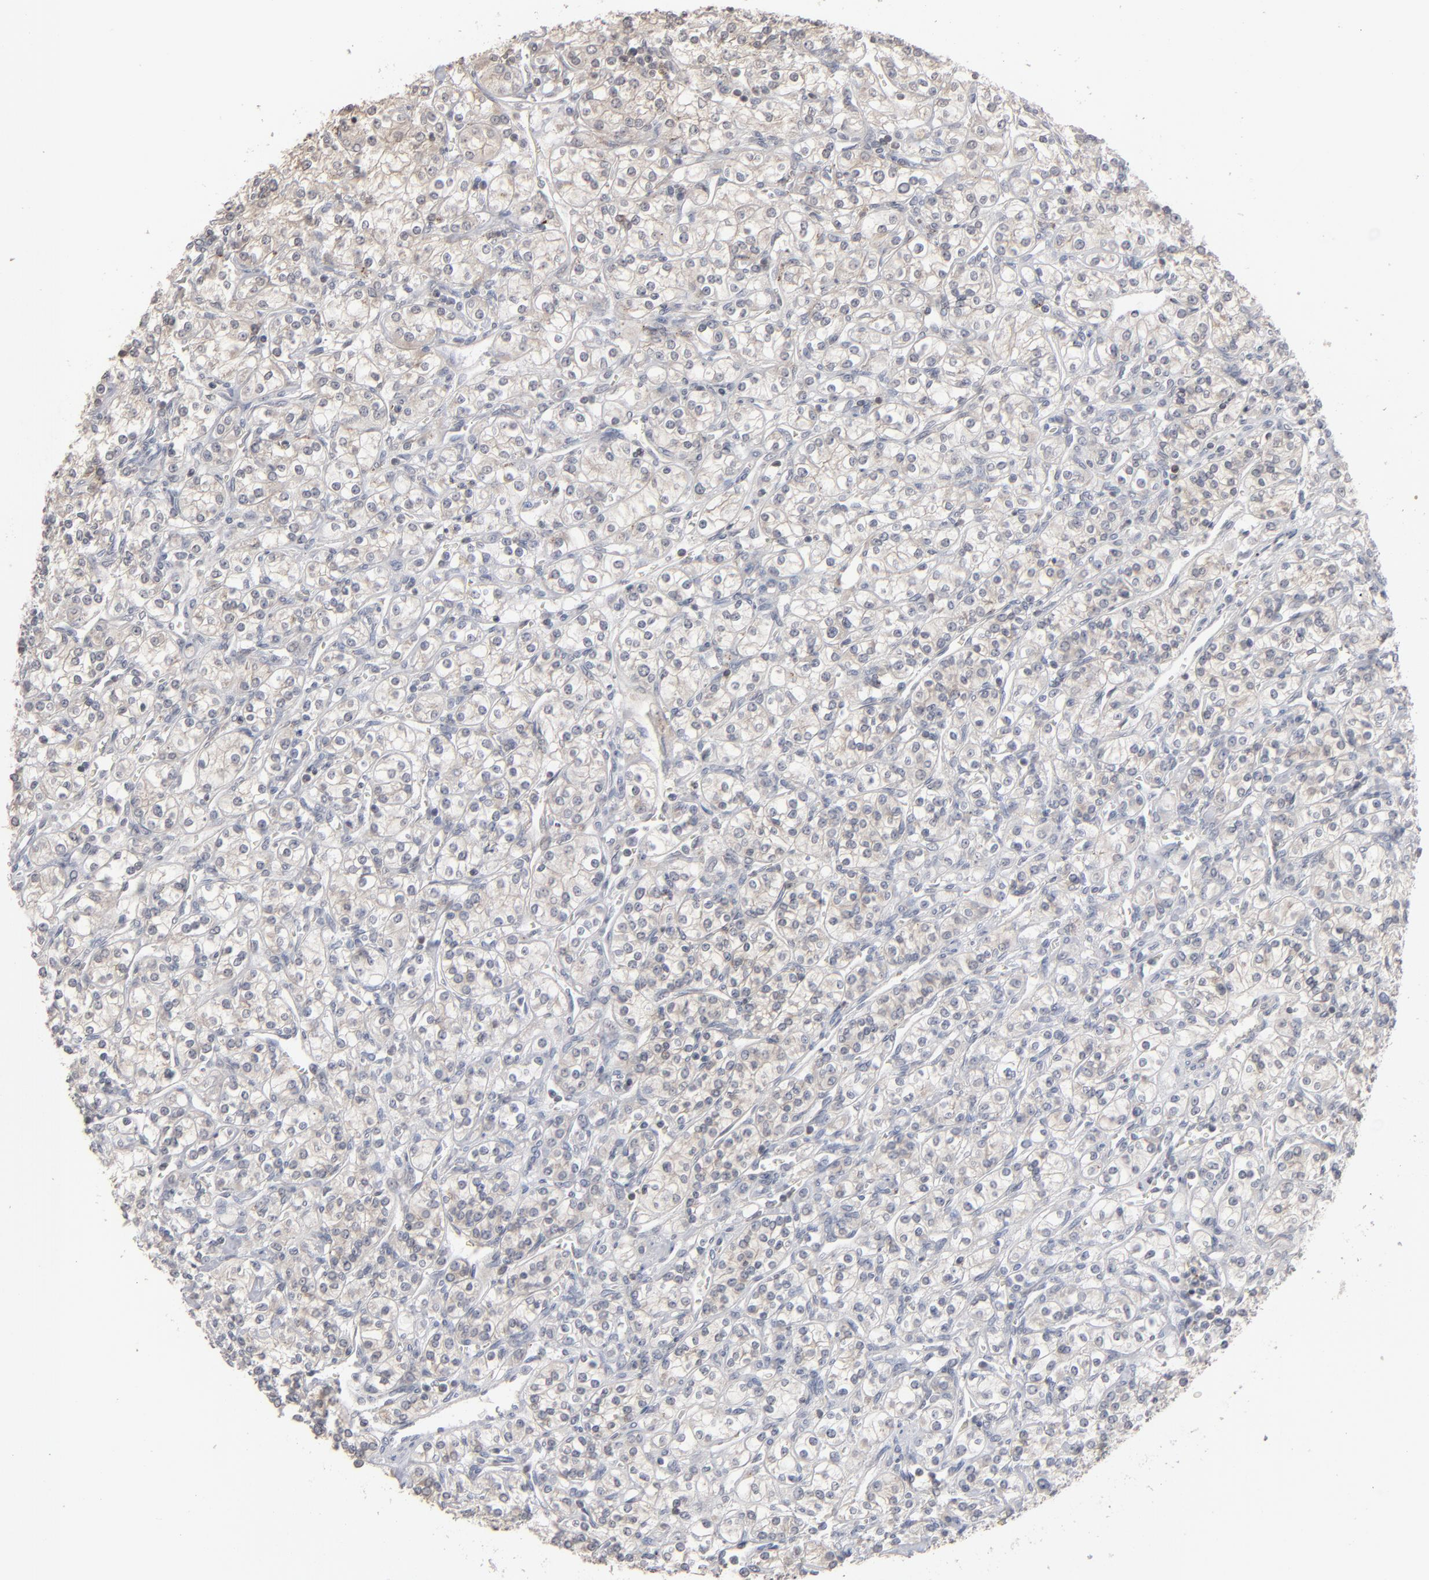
{"staining": {"intensity": "weak", "quantity": "<25%", "location": "cytoplasmic/membranous"}, "tissue": "renal cancer", "cell_type": "Tumor cells", "image_type": "cancer", "snomed": [{"axis": "morphology", "description": "Adenocarcinoma, NOS"}, {"axis": "topography", "description": "Kidney"}], "caption": "DAB (3,3'-diaminobenzidine) immunohistochemical staining of human renal cancer shows no significant staining in tumor cells. The staining was performed using DAB to visualize the protein expression in brown, while the nuclei were stained in blue with hematoxylin (Magnification: 20x).", "gene": "STAT4", "patient": {"sex": "male", "age": 77}}